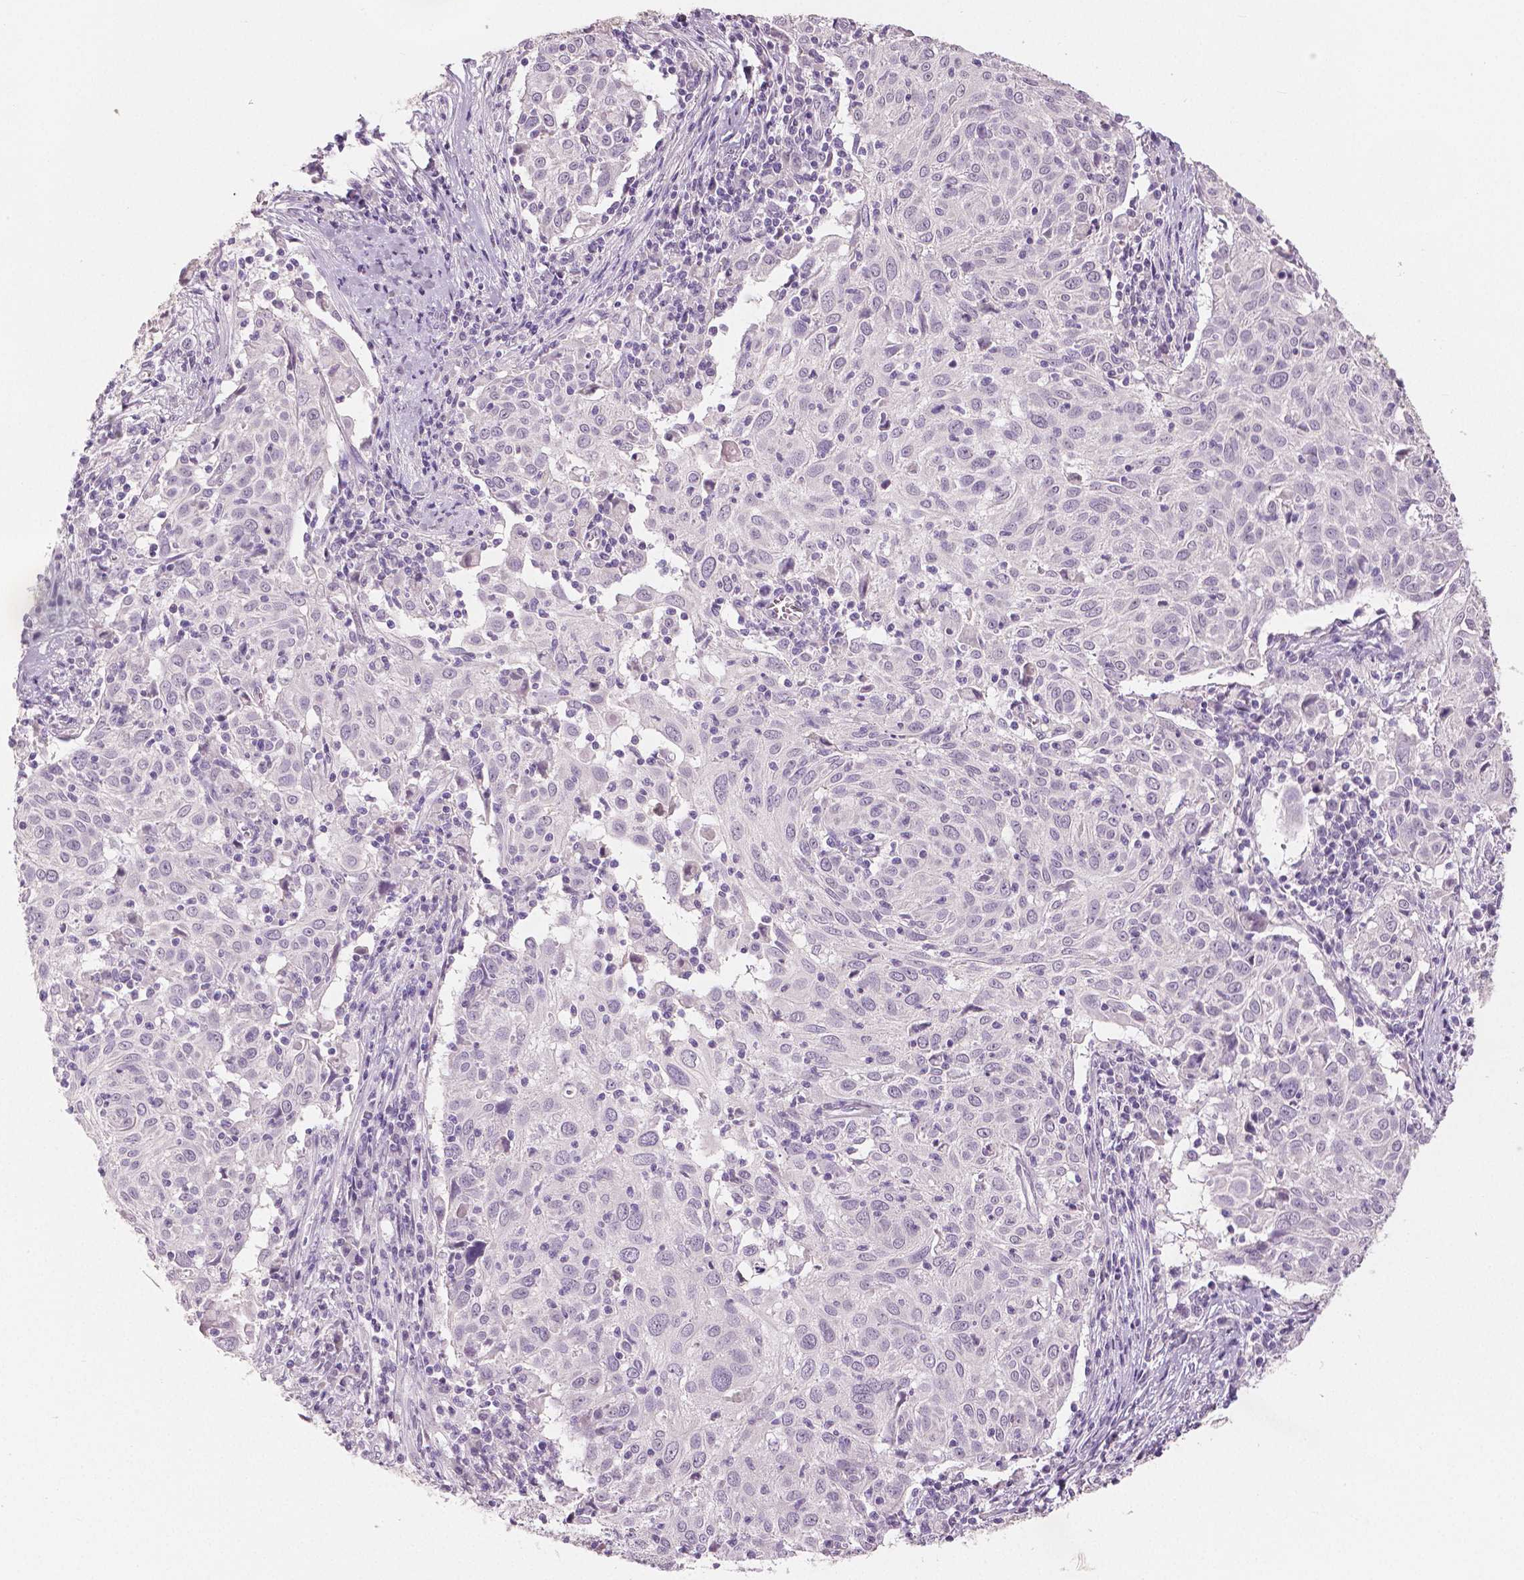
{"staining": {"intensity": "negative", "quantity": "none", "location": "none"}, "tissue": "cervical cancer", "cell_type": "Tumor cells", "image_type": "cancer", "snomed": [{"axis": "morphology", "description": "Squamous cell carcinoma, NOS"}, {"axis": "topography", "description": "Cervix"}], "caption": "Immunohistochemistry (IHC) of cervical cancer (squamous cell carcinoma) demonstrates no staining in tumor cells. The staining was performed using DAB (3,3'-diaminobenzidine) to visualize the protein expression in brown, while the nuclei were stained in blue with hematoxylin (Magnification: 20x).", "gene": "NECAB1", "patient": {"sex": "female", "age": 39}}